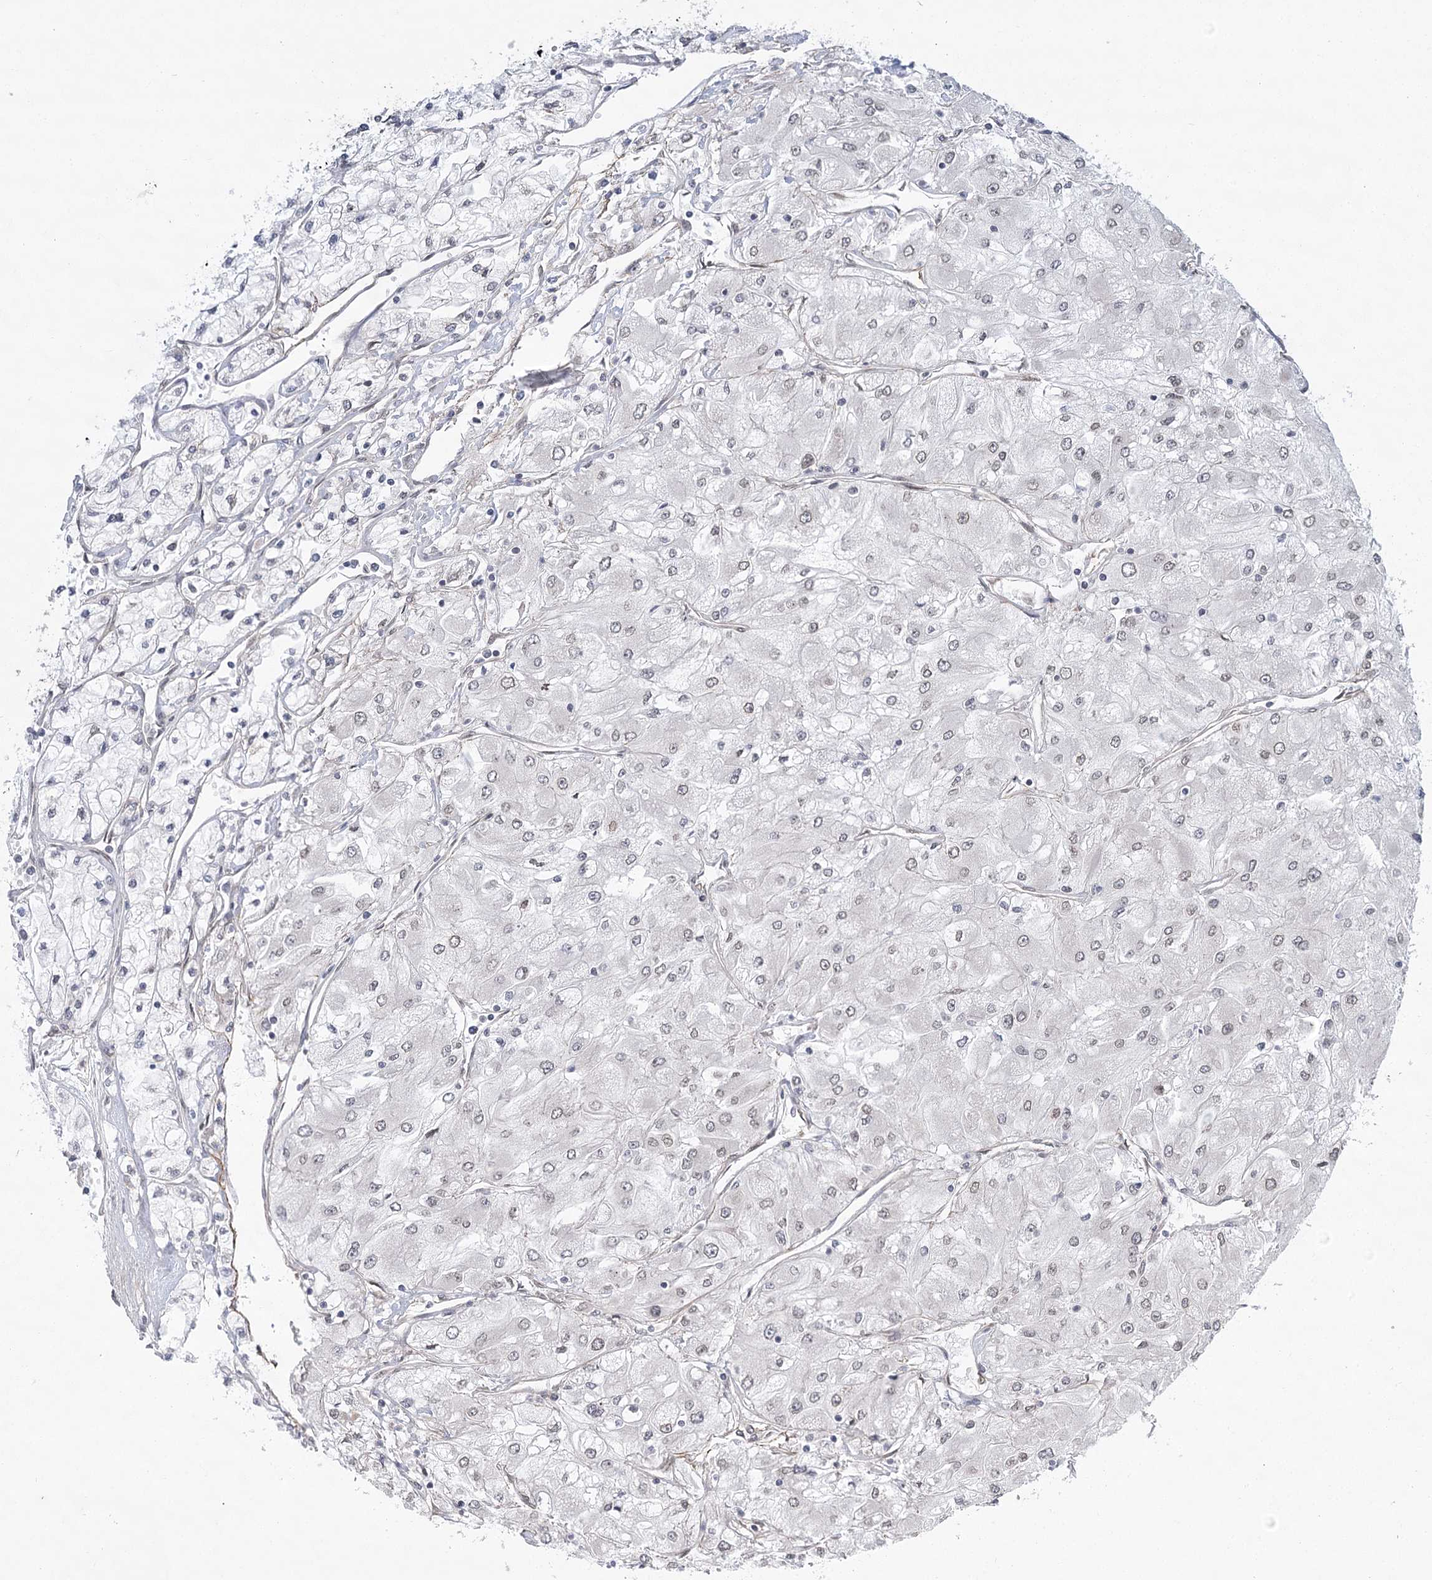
{"staining": {"intensity": "negative", "quantity": "none", "location": "none"}, "tissue": "renal cancer", "cell_type": "Tumor cells", "image_type": "cancer", "snomed": [{"axis": "morphology", "description": "Adenocarcinoma, NOS"}, {"axis": "topography", "description": "Kidney"}], "caption": "Tumor cells show no significant protein positivity in renal cancer.", "gene": "MED28", "patient": {"sex": "male", "age": 80}}